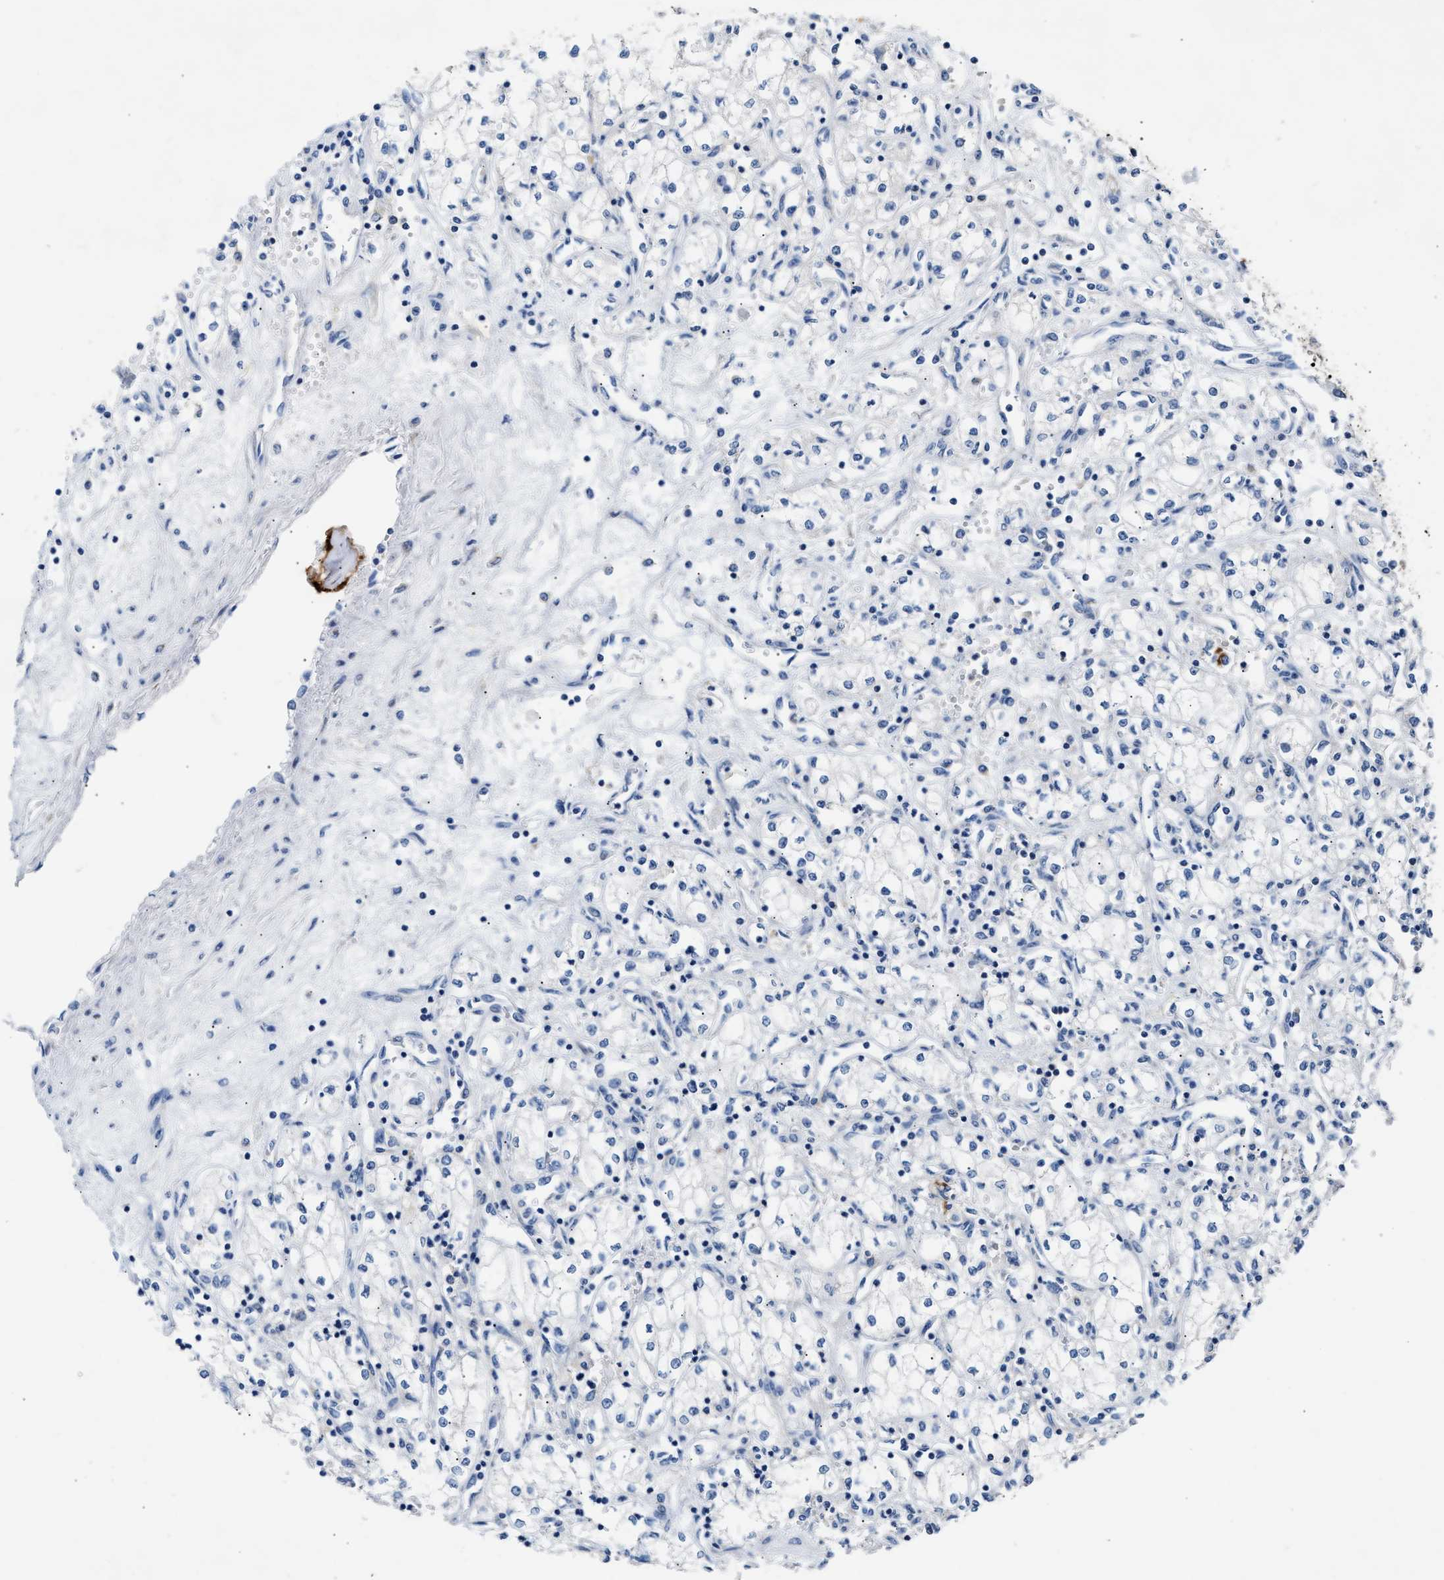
{"staining": {"intensity": "negative", "quantity": "none", "location": "none"}, "tissue": "renal cancer", "cell_type": "Tumor cells", "image_type": "cancer", "snomed": [{"axis": "morphology", "description": "Adenocarcinoma, NOS"}, {"axis": "topography", "description": "Kidney"}], "caption": "The image exhibits no staining of tumor cells in adenocarcinoma (renal).", "gene": "TUT7", "patient": {"sex": "male", "age": 59}}